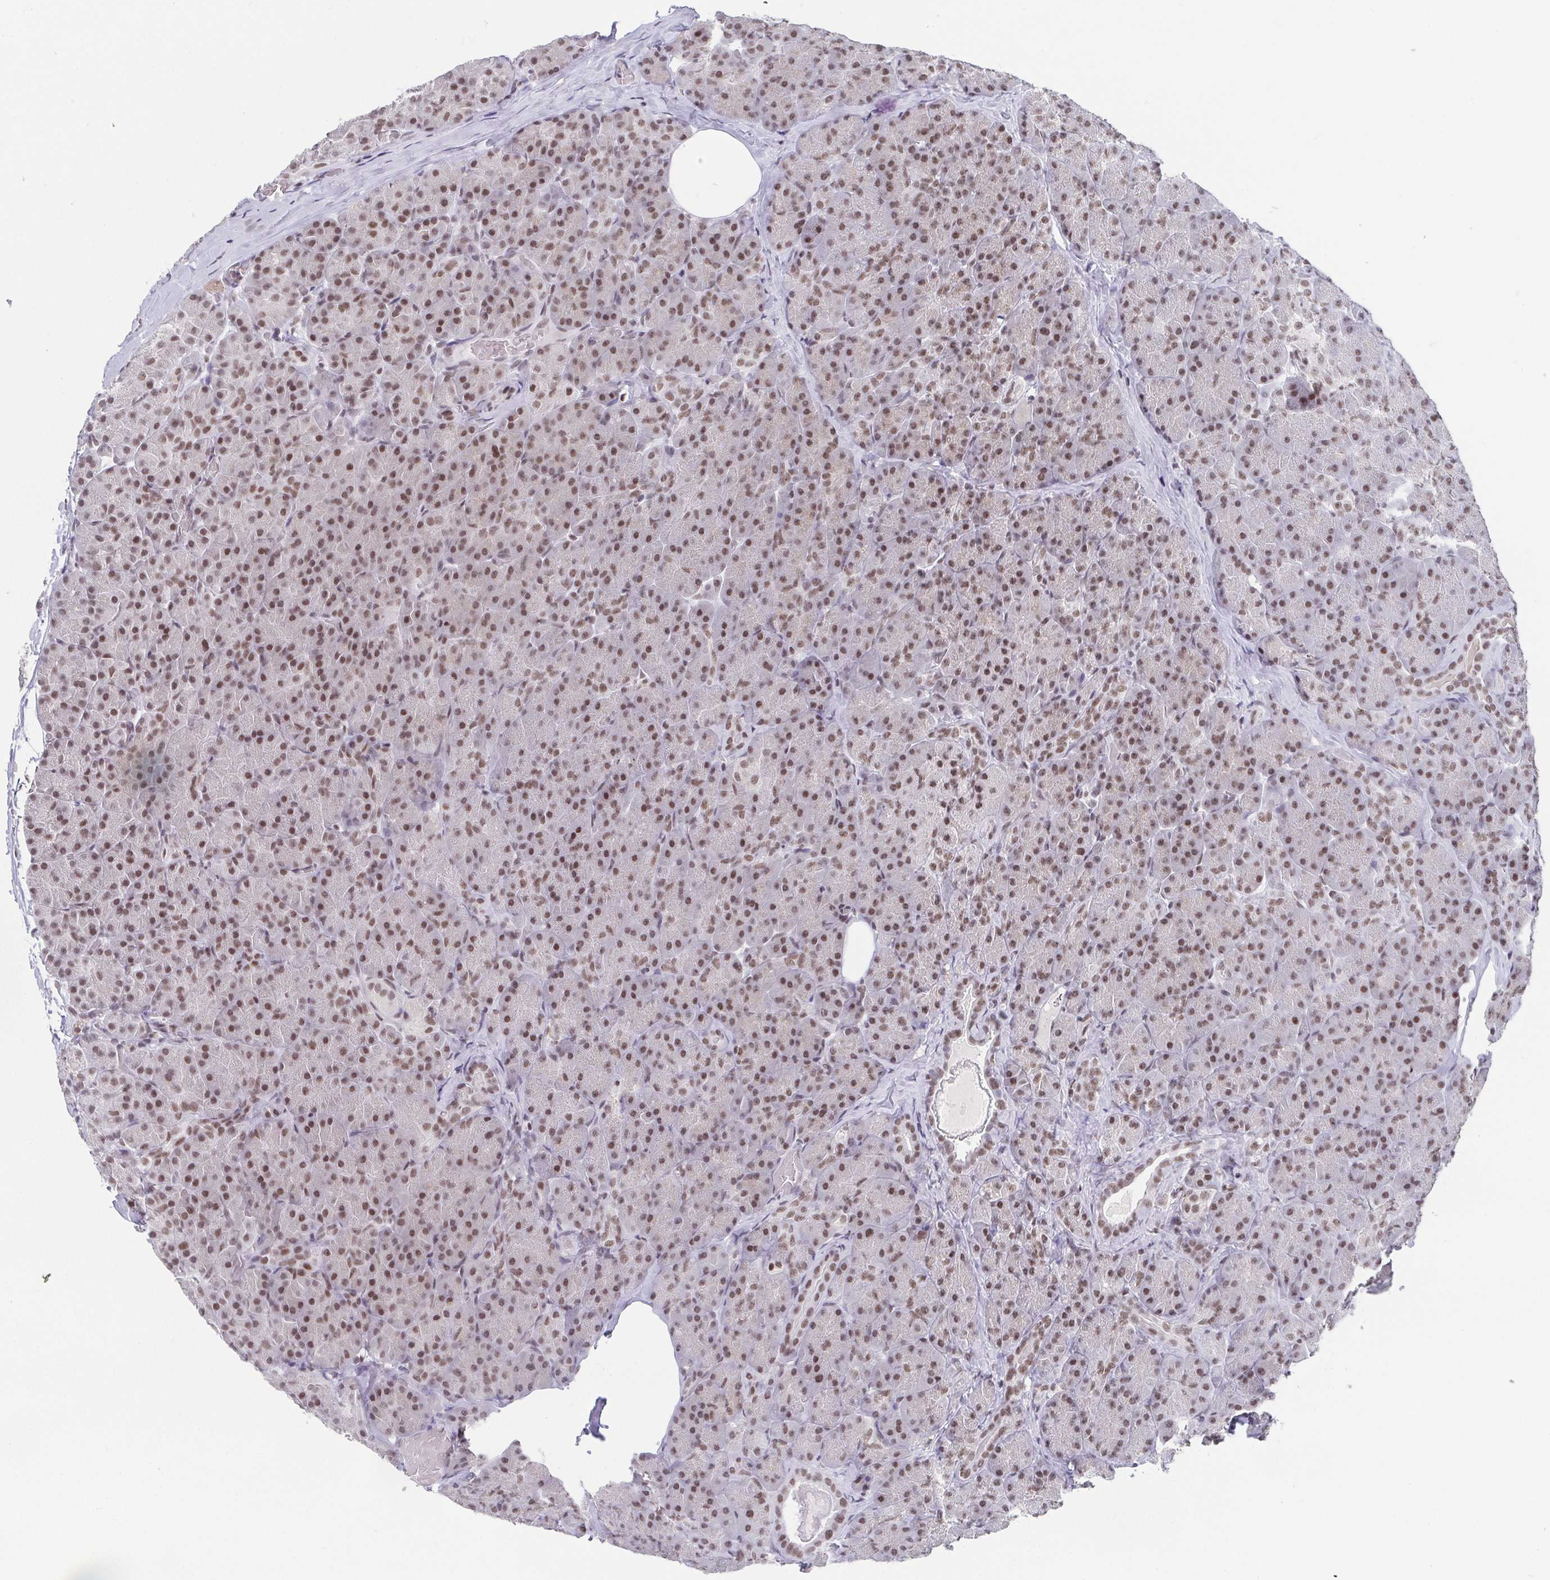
{"staining": {"intensity": "moderate", "quantity": ">75%", "location": "nuclear"}, "tissue": "pancreas", "cell_type": "Exocrine glandular cells", "image_type": "normal", "snomed": [{"axis": "morphology", "description": "Normal tissue, NOS"}, {"axis": "topography", "description": "Pancreas"}], "caption": "Pancreas stained with DAB (3,3'-diaminobenzidine) immunohistochemistry demonstrates medium levels of moderate nuclear expression in about >75% of exocrine glandular cells.", "gene": "CTCF", "patient": {"sex": "male", "age": 57}}